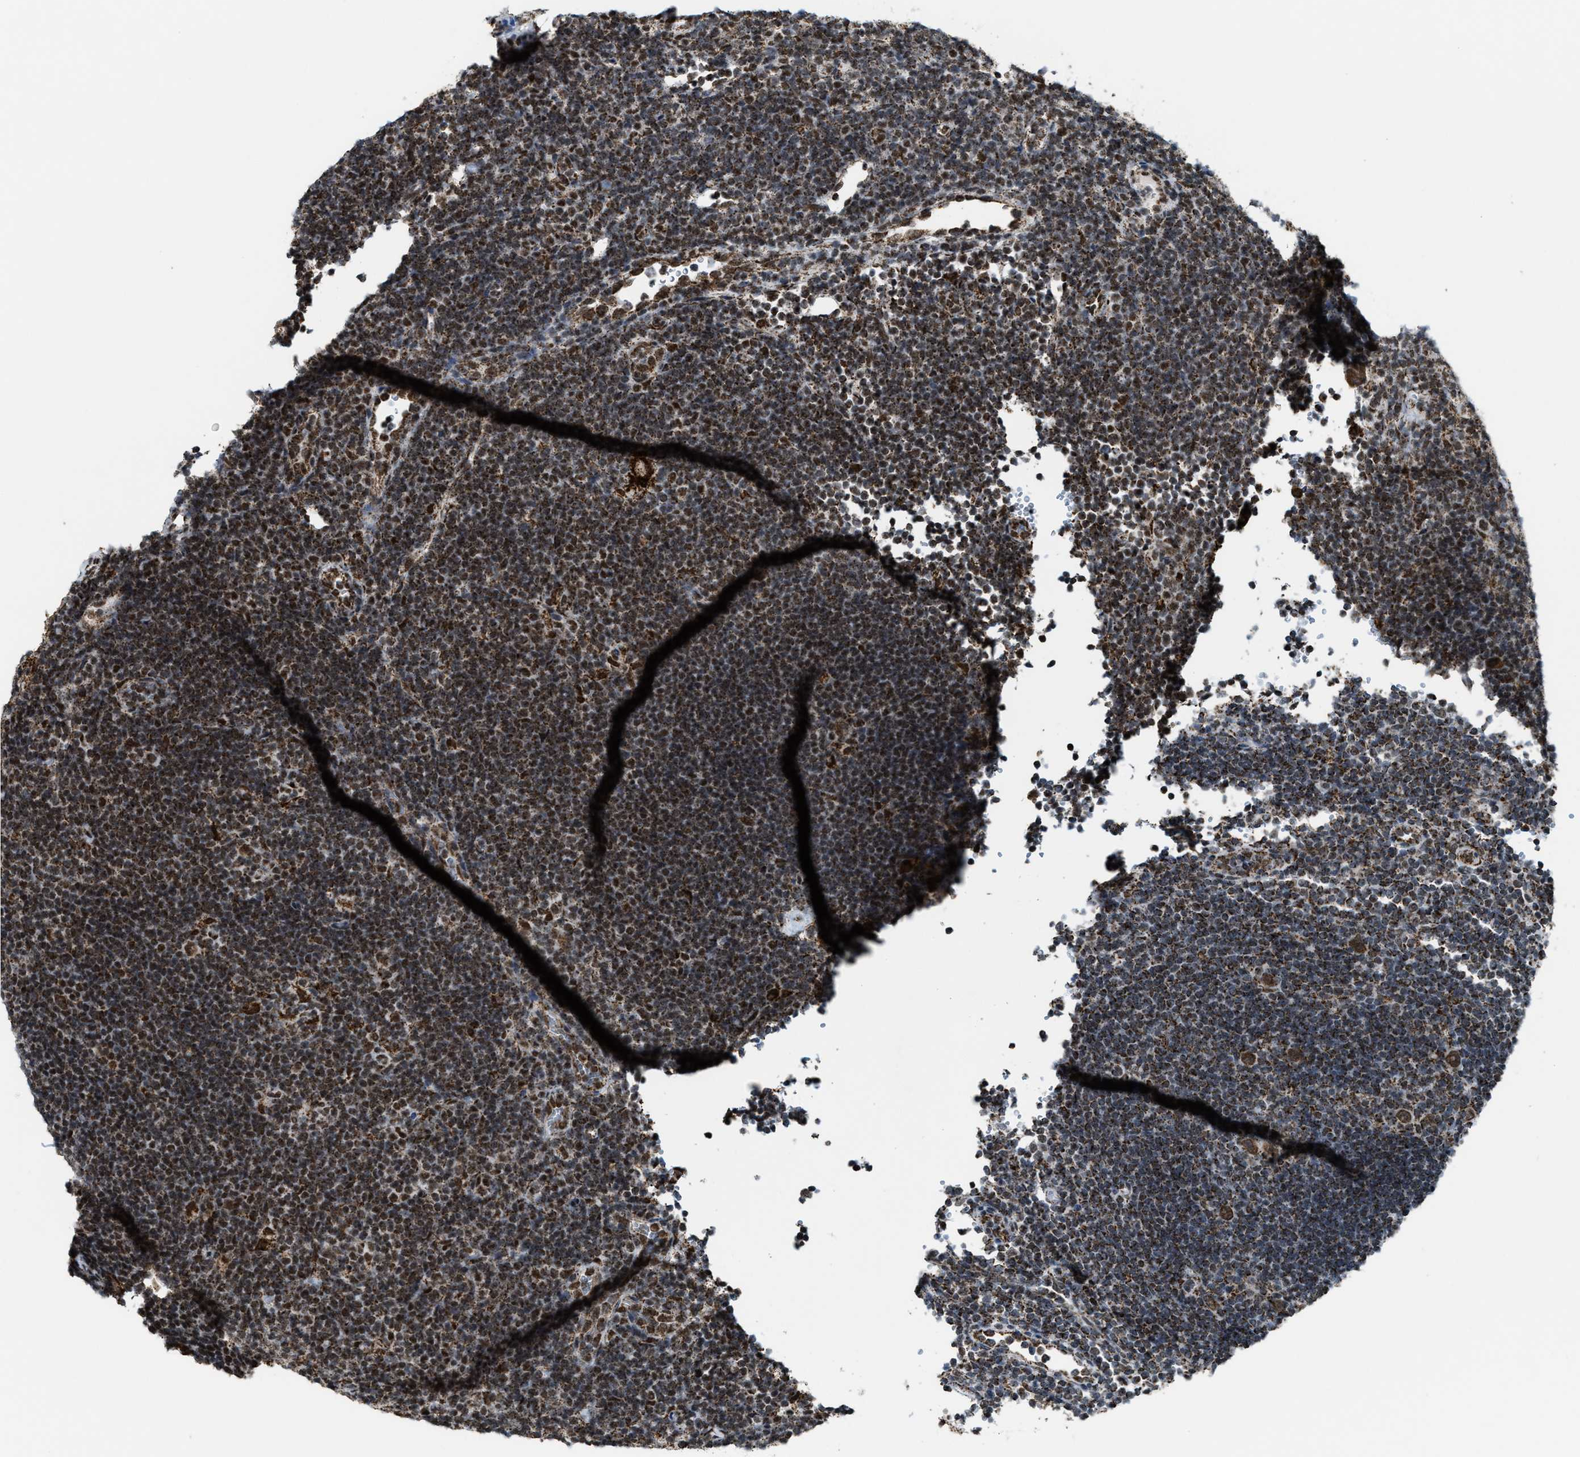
{"staining": {"intensity": "moderate", "quantity": ">75%", "location": "cytoplasmic/membranous,nuclear"}, "tissue": "lymphoma", "cell_type": "Tumor cells", "image_type": "cancer", "snomed": [{"axis": "morphology", "description": "Hodgkin's disease, NOS"}, {"axis": "topography", "description": "Lymph node"}], "caption": "An IHC photomicrograph of neoplastic tissue is shown. Protein staining in brown shows moderate cytoplasmic/membranous and nuclear positivity in Hodgkin's disease within tumor cells.", "gene": "HIBADH", "patient": {"sex": "female", "age": 57}}